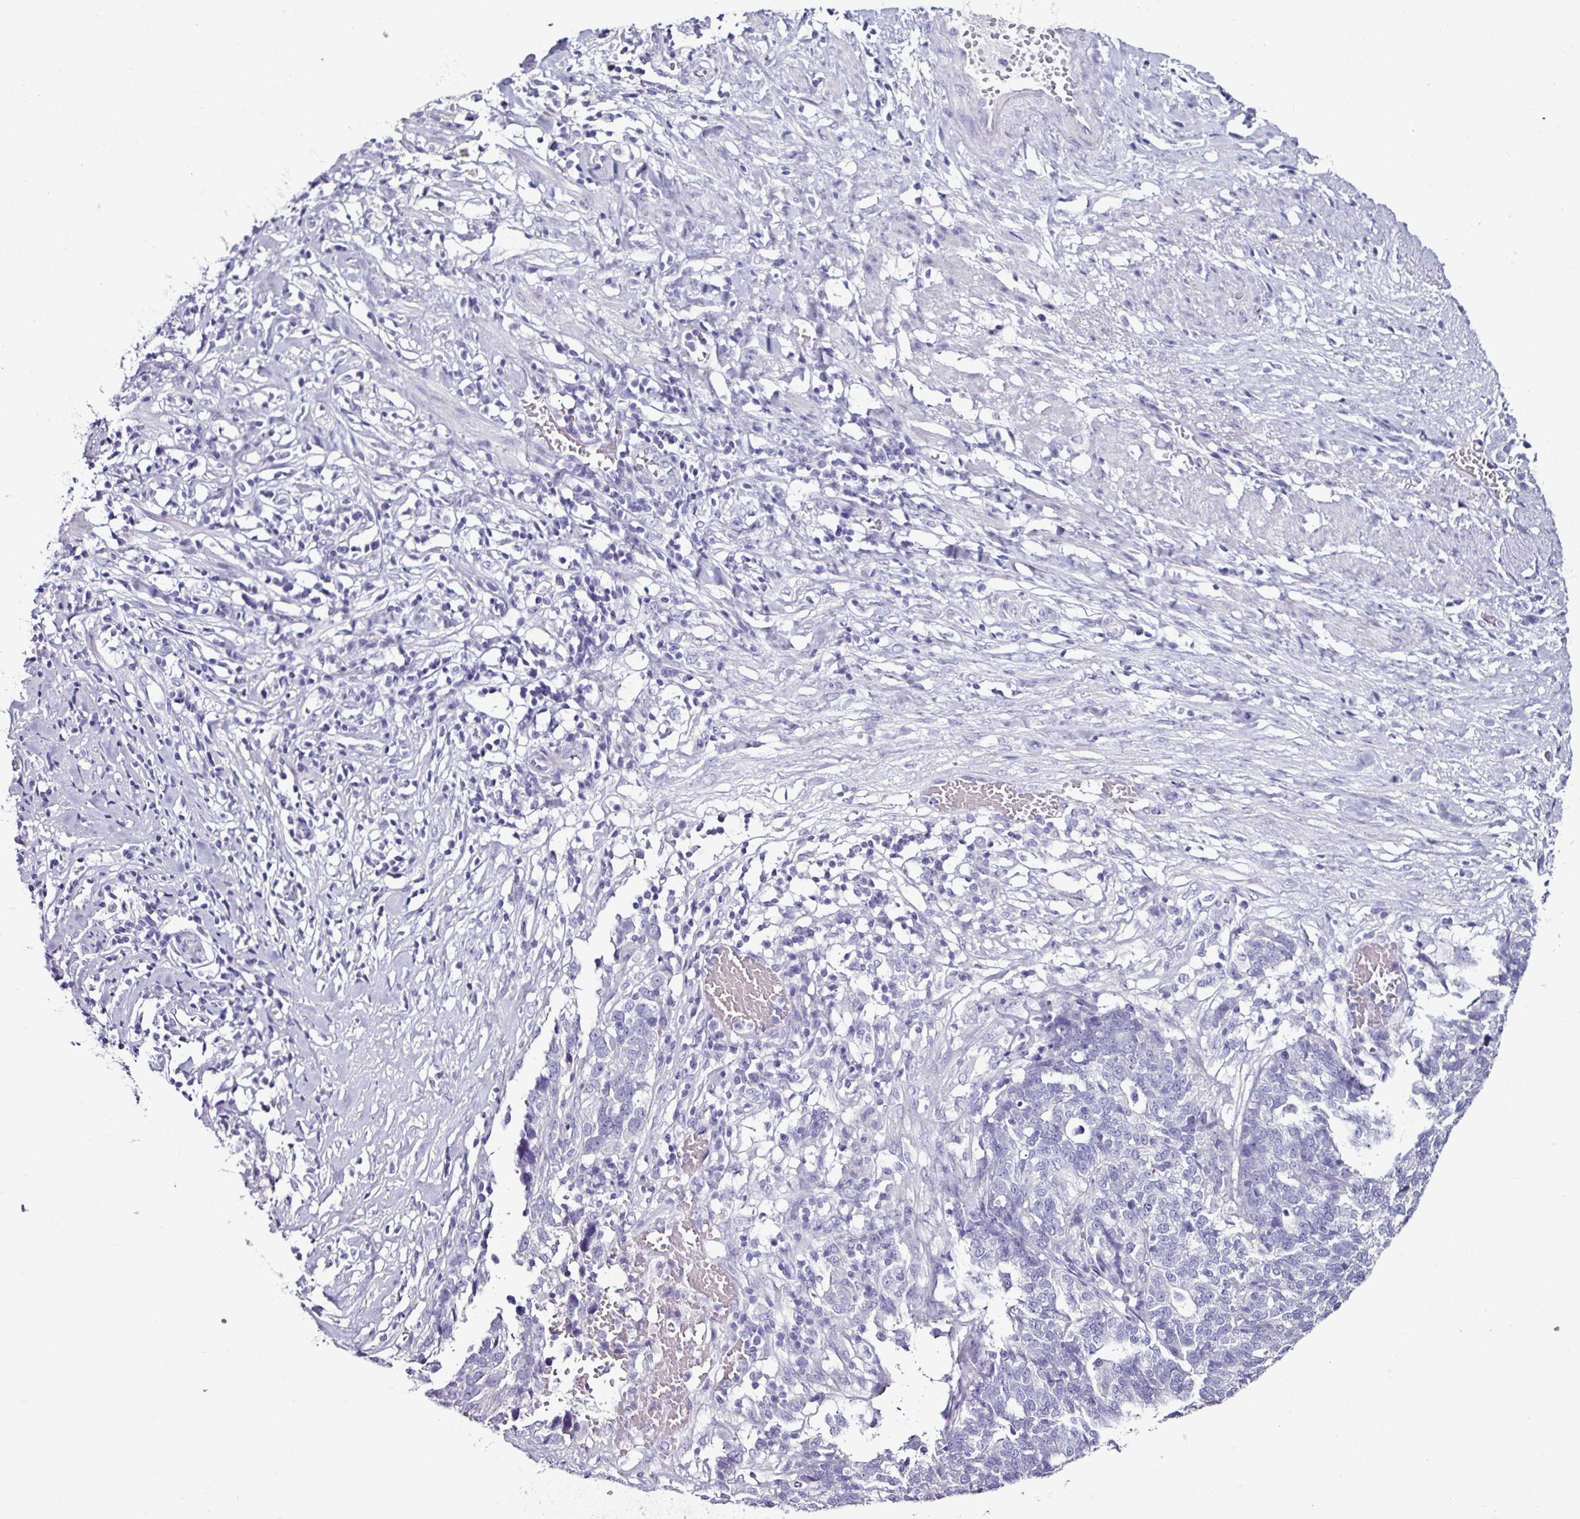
{"staining": {"intensity": "negative", "quantity": "none", "location": "none"}, "tissue": "ovarian cancer", "cell_type": "Tumor cells", "image_type": "cancer", "snomed": [{"axis": "morphology", "description": "Cystadenocarcinoma, serous, NOS"}, {"axis": "topography", "description": "Ovary"}], "caption": "This histopathology image is of ovarian cancer (serous cystadenocarcinoma) stained with immunohistochemistry to label a protein in brown with the nuclei are counter-stained blue. There is no positivity in tumor cells.", "gene": "GLP2R", "patient": {"sex": "female", "age": 59}}